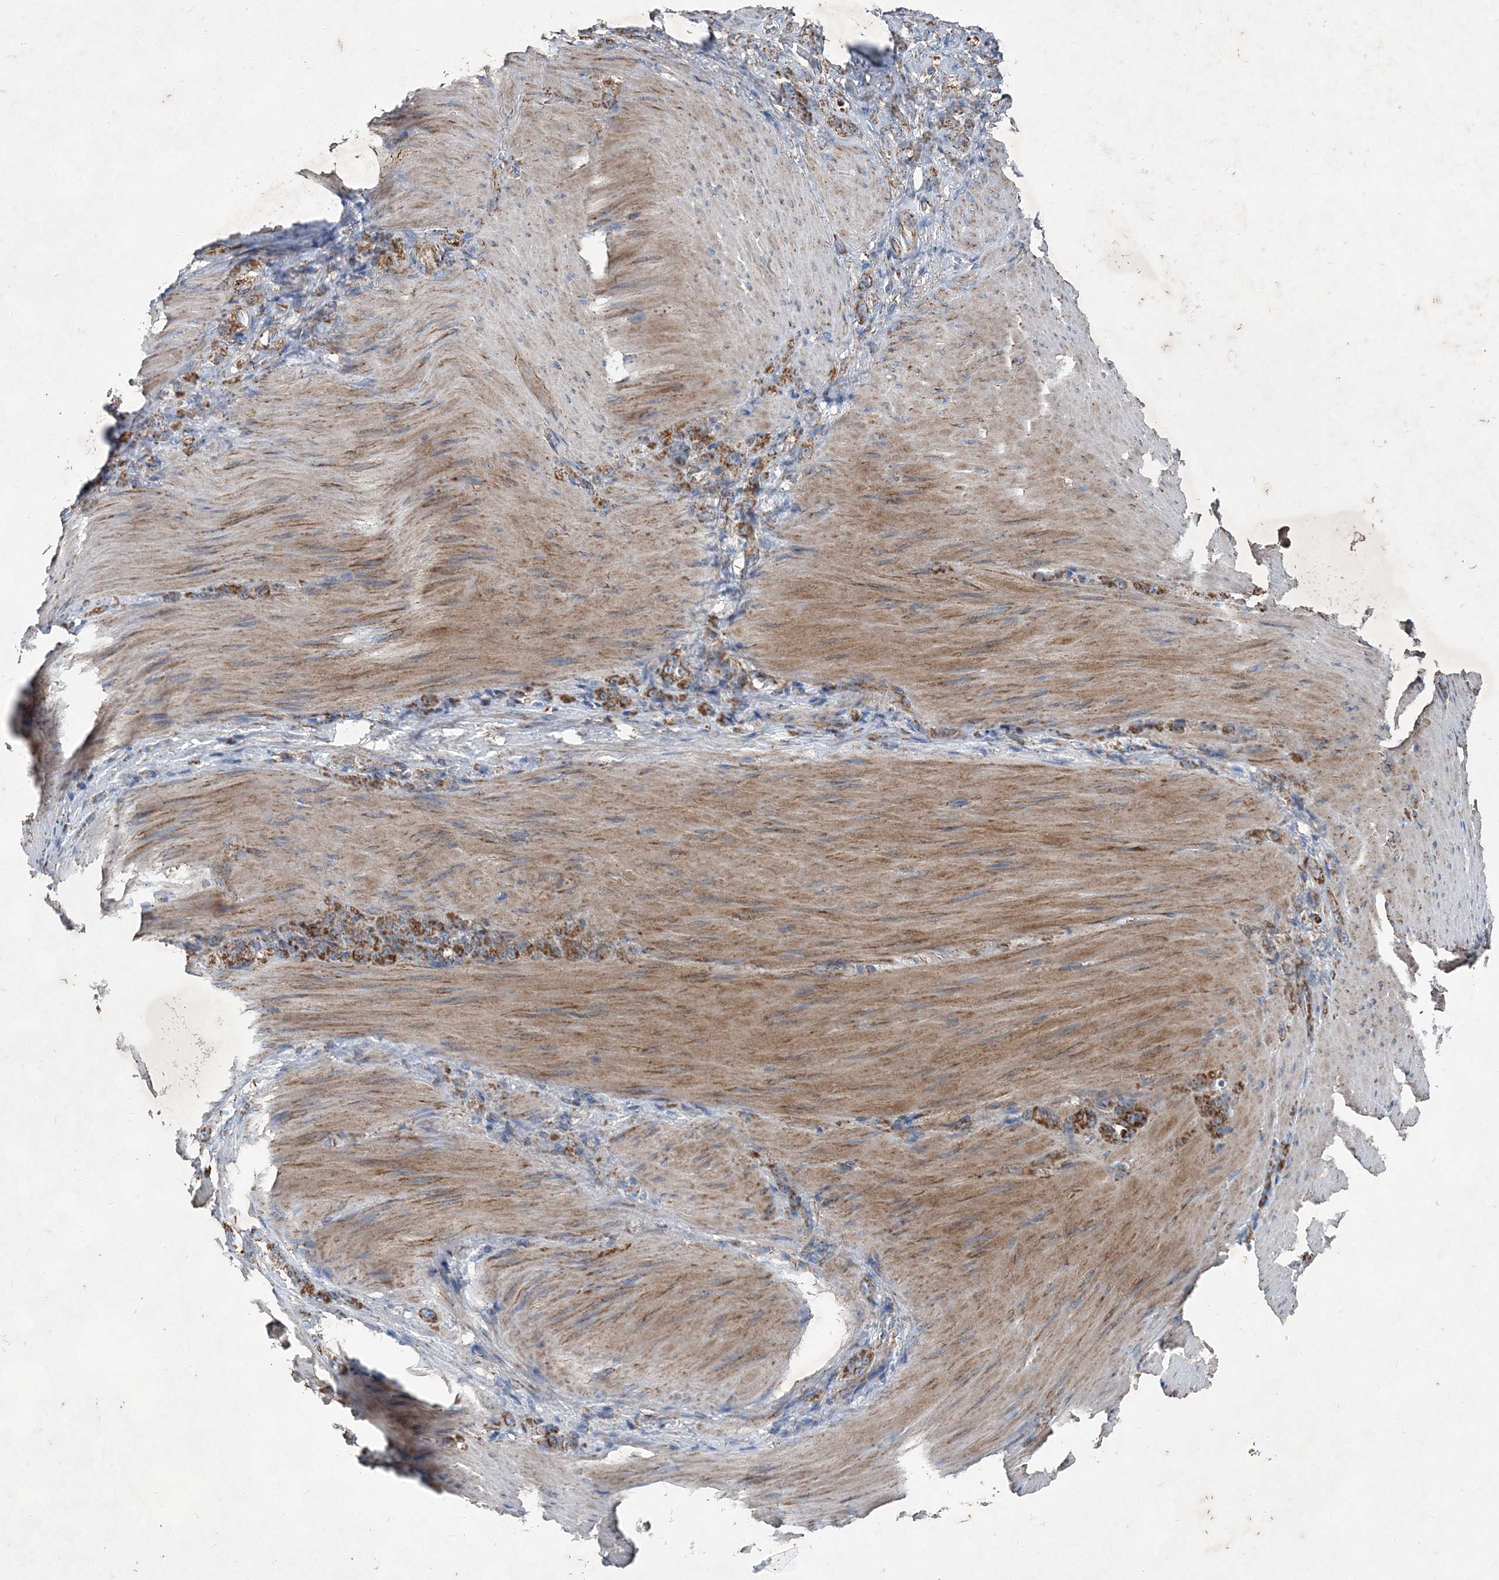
{"staining": {"intensity": "strong", "quantity": ">75%", "location": "cytoplasmic/membranous"}, "tissue": "stomach cancer", "cell_type": "Tumor cells", "image_type": "cancer", "snomed": [{"axis": "morphology", "description": "Normal tissue, NOS"}, {"axis": "morphology", "description": "Adenocarcinoma, NOS"}, {"axis": "topography", "description": "Stomach"}], "caption": "This is an image of immunohistochemistry (IHC) staining of stomach cancer, which shows strong expression in the cytoplasmic/membranous of tumor cells.", "gene": "SPAG16", "patient": {"sex": "male", "age": 82}}